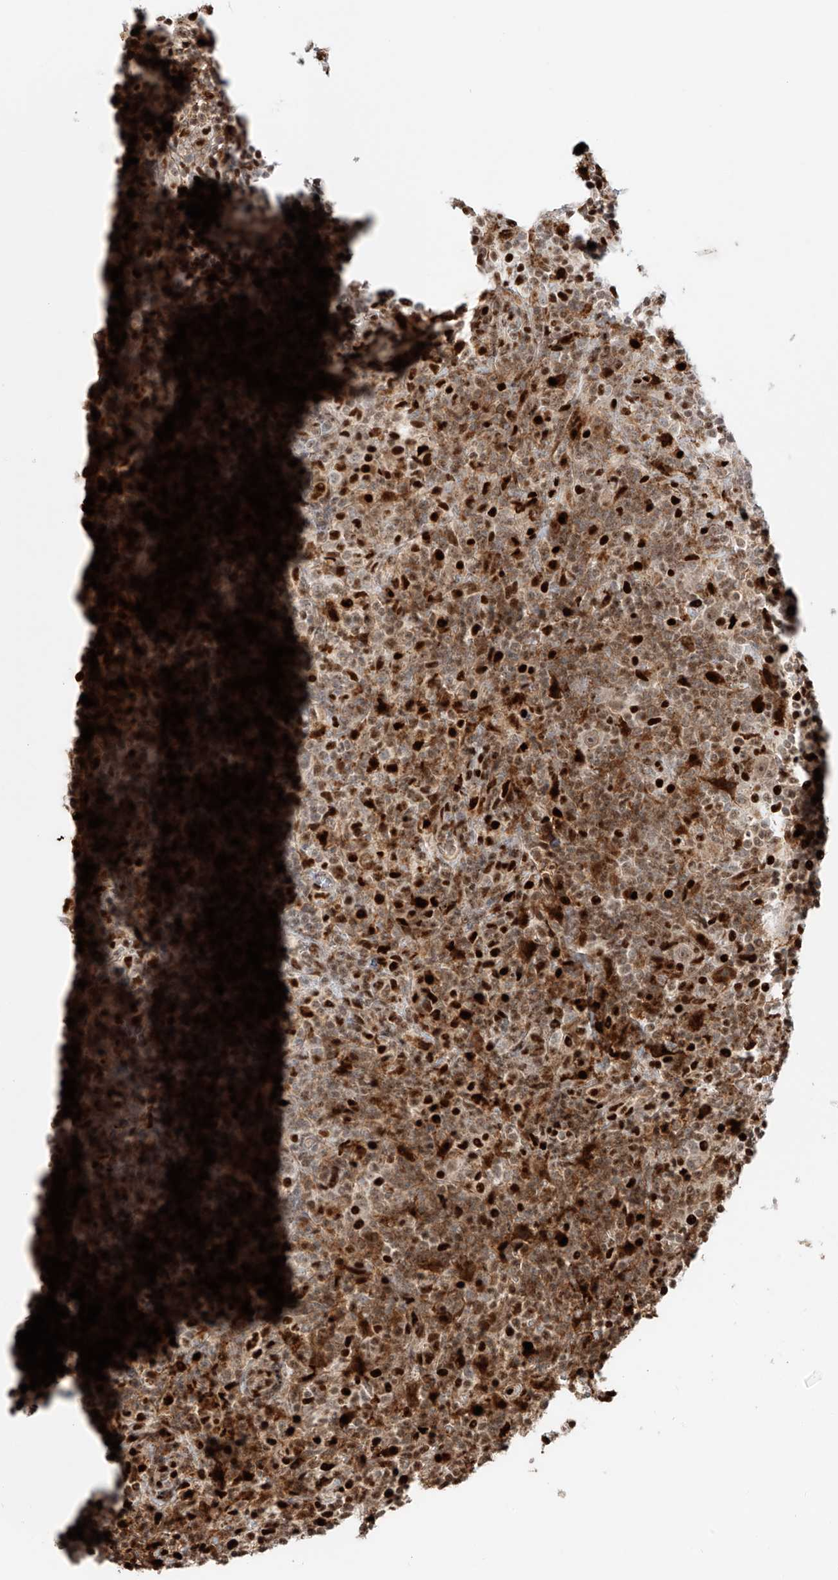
{"staining": {"intensity": "negative", "quantity": "none", "location": "none"}, "tissue": "lymphoma", "cell_type": "Tumor cells", "image_type": "cancer", "snomed": [{"axis": "morphology", "description": "Hodgkin's disease, NOS"}, {"axis": "topography", "description": "Lymph node"}], "caption": "This is a histopathology image of IHC staining of lymphoma, which shows no staining in tumor cells.", "gene": "DZIP1L", "patient": {"sex": "male", "age": 70}}